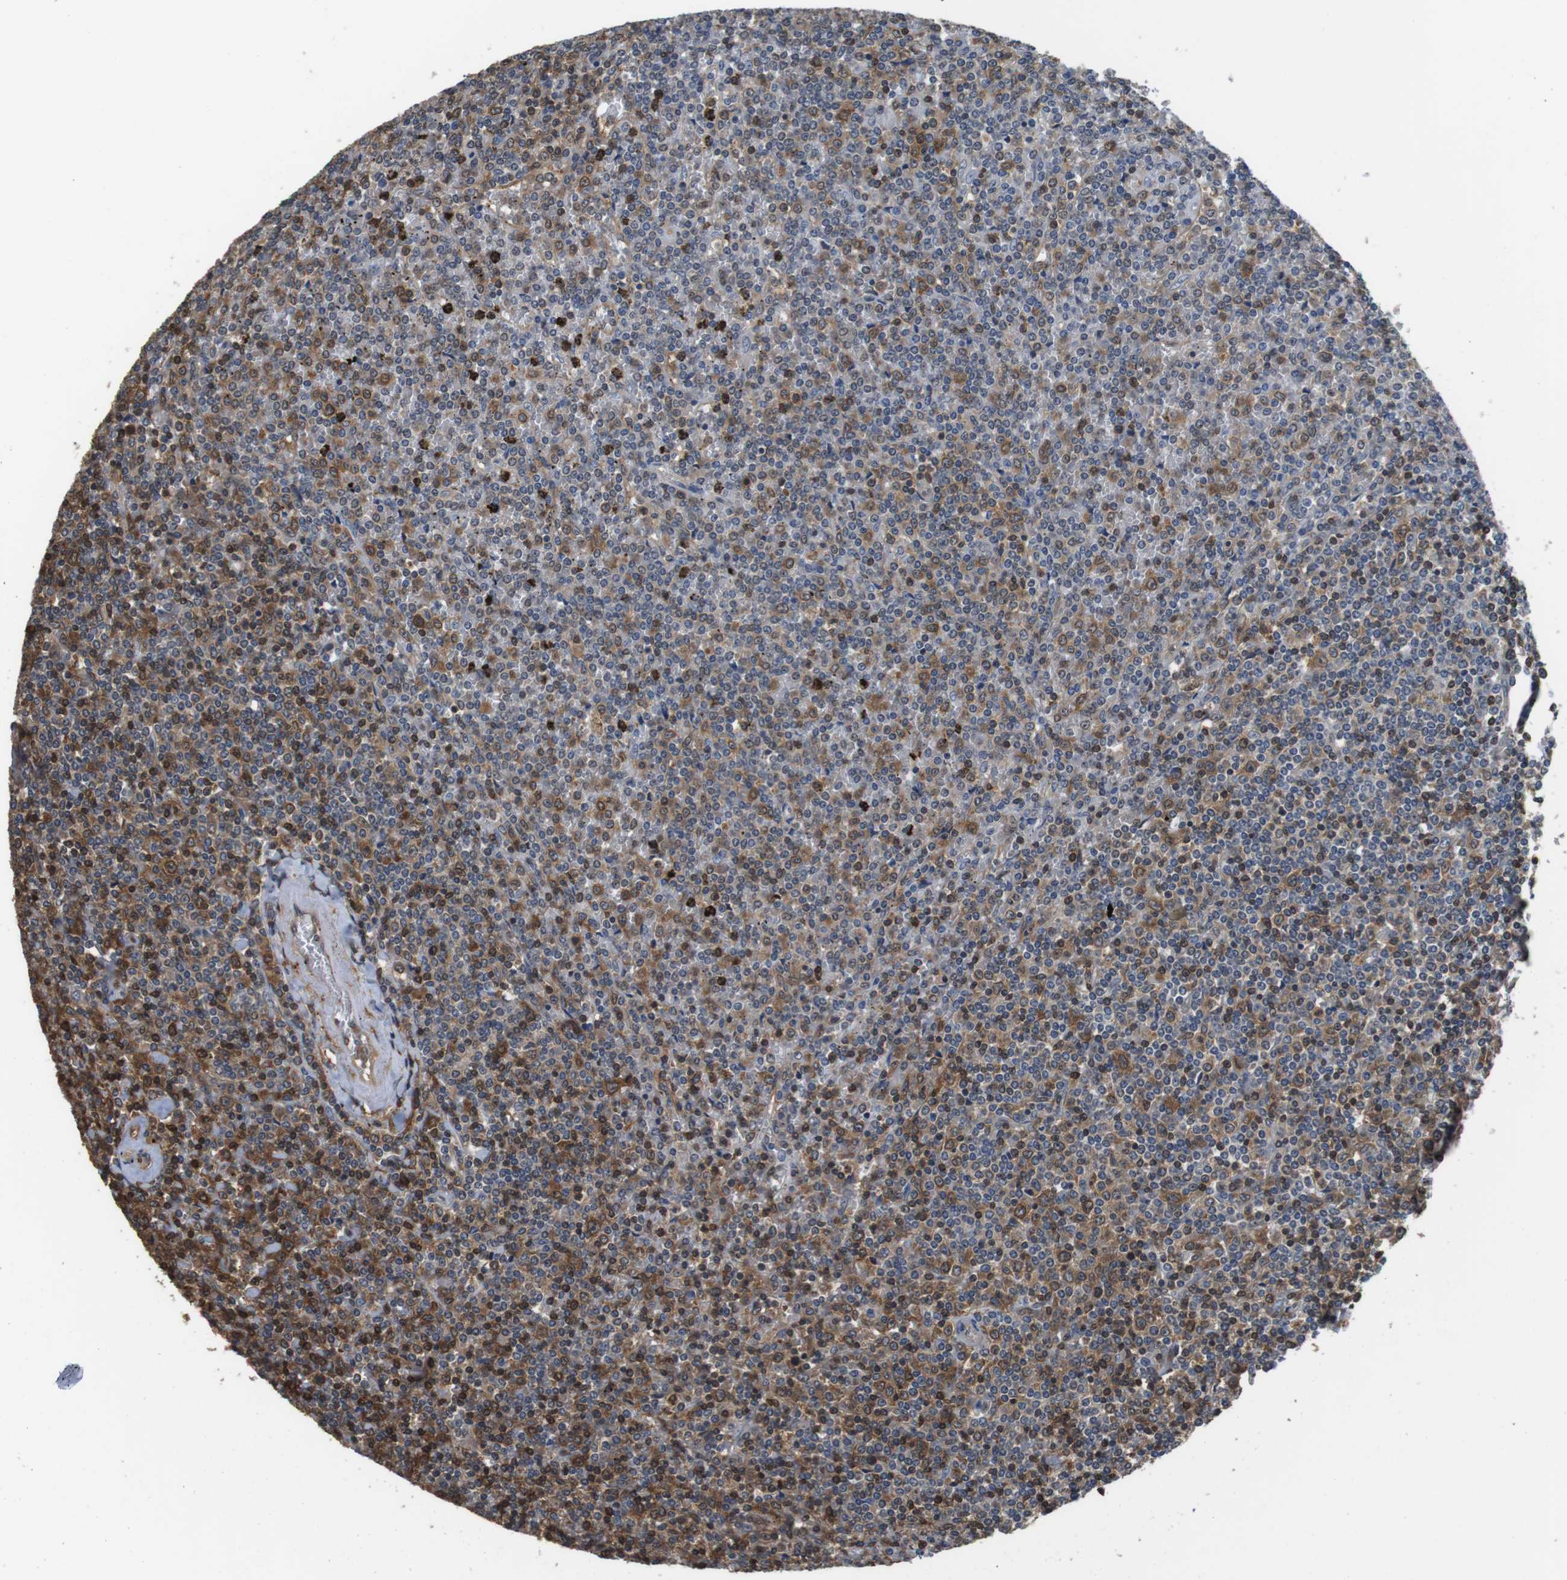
{"staining": {"intensity": "moderate", "quantity": "25%-75%", "location": "cytoplasmic/membranous,nuclear"}, "tissue": "lymphoma", "cell_type": "Tumor cells", "image_type": "cancer", "snomed": [{"axis": "morphology", "description": "Malignant lymphoma, non-Hodgkin's type, Low grade"}, {"axis": "topography", "description": "Spleen"}], "caption": "Low-grade malignant lymphoma, non-Hodgkin's type stained with a protein marker shows moderate staining in tumor cells.", "gene": "LDHA", "patient": {"sex": "female", "age": 19}}